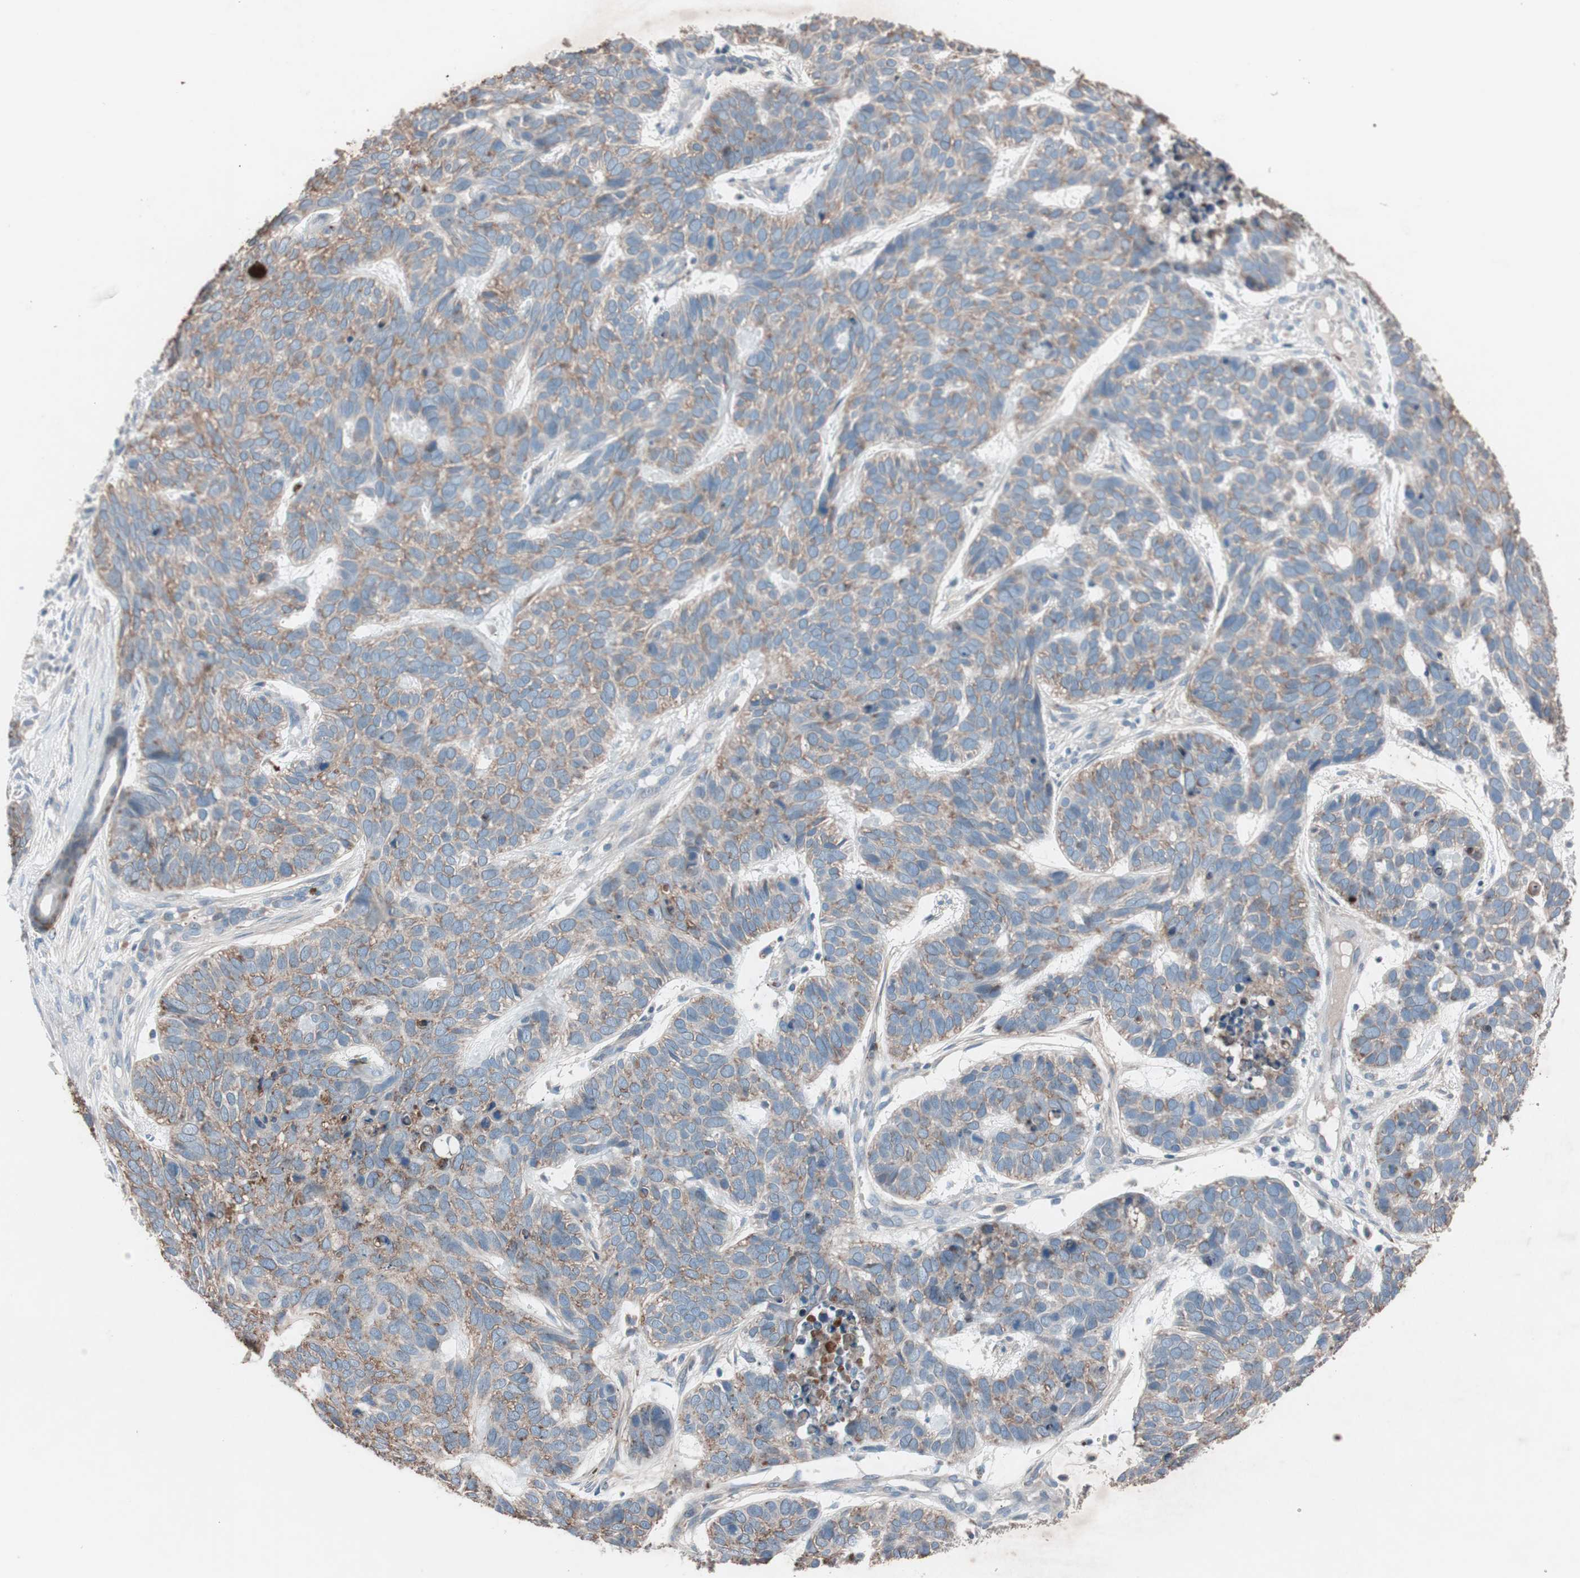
{"staining": {"intensity": "moderate", "quantity": "25%-75%", "location": "cytoplasmic/membranous"}, "tissue": "skin cancer", "cell_type": "Tumor cells", "image_type": "cancer", "snomed": [{"axis": "morphology", "description": "Basal cell carcinoma"}, {"axis": "topography", "description": "Skin"}], "caption": "Human basal cell carcinoma (skin) stained with a brown dye exhibits moderate cytoplasmic/membranous positive staining in approximately 25%-75% of tumor cells.", "gene": "GRB7", "patient": {"sex": "male", "age": 87}}